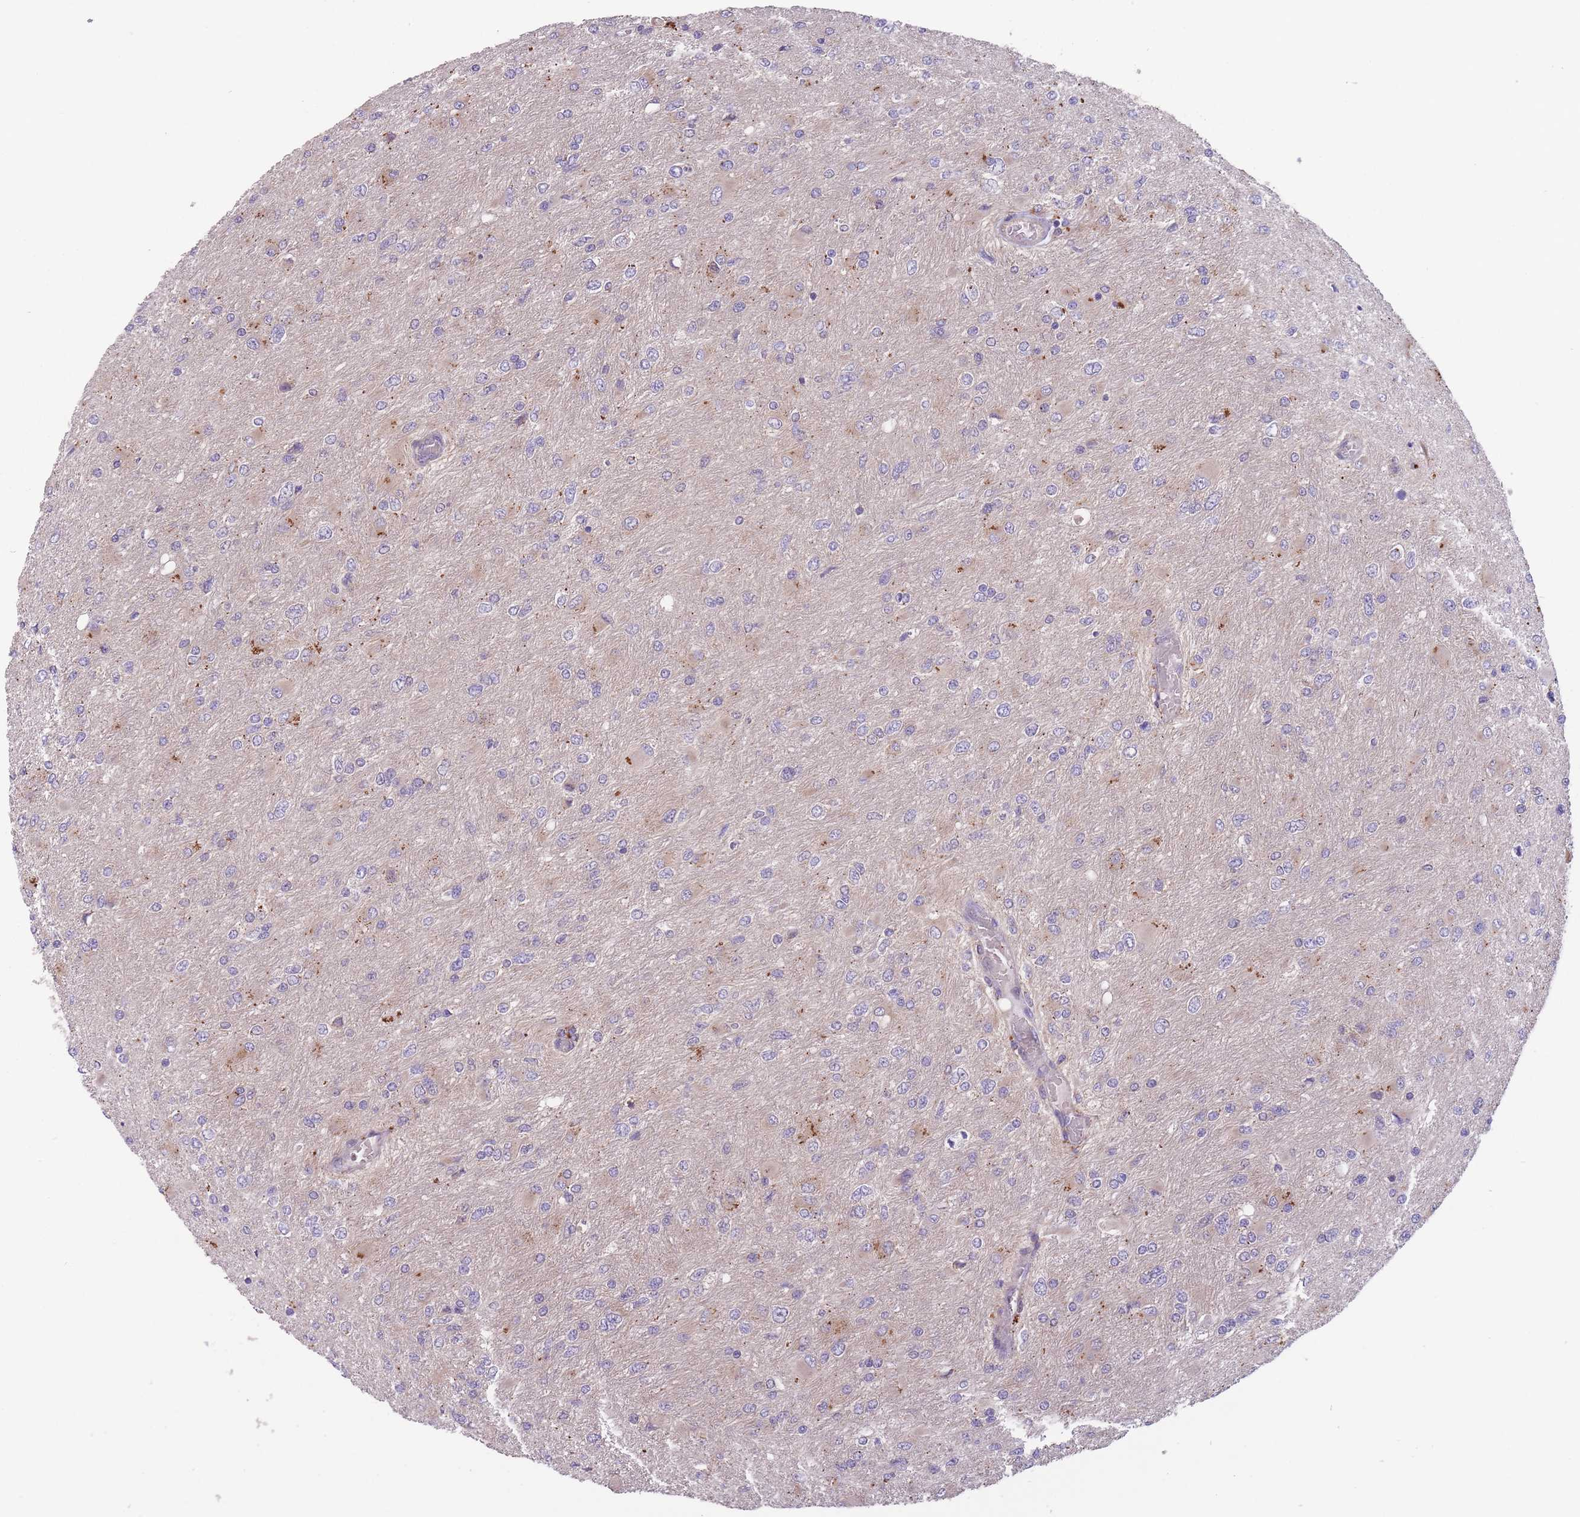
{"staining": {"intensity": "negative", "quantity": "none", "location": "none"}, "tissue": "glioma", "cell_type": "Tumor cells", "image_type": "cancer", "snomed": [{"axis": "morphology", "description": "Glioma, malignant, High grade"}, {"axis": "topography", "description": "Cerebral cortex"}], "caption": "A micrograph of glioma stained for a protein reveals no brown staining in tumor cells.", "gene": "ITPKC", "patient": {"sex": "female", "age": 36}}